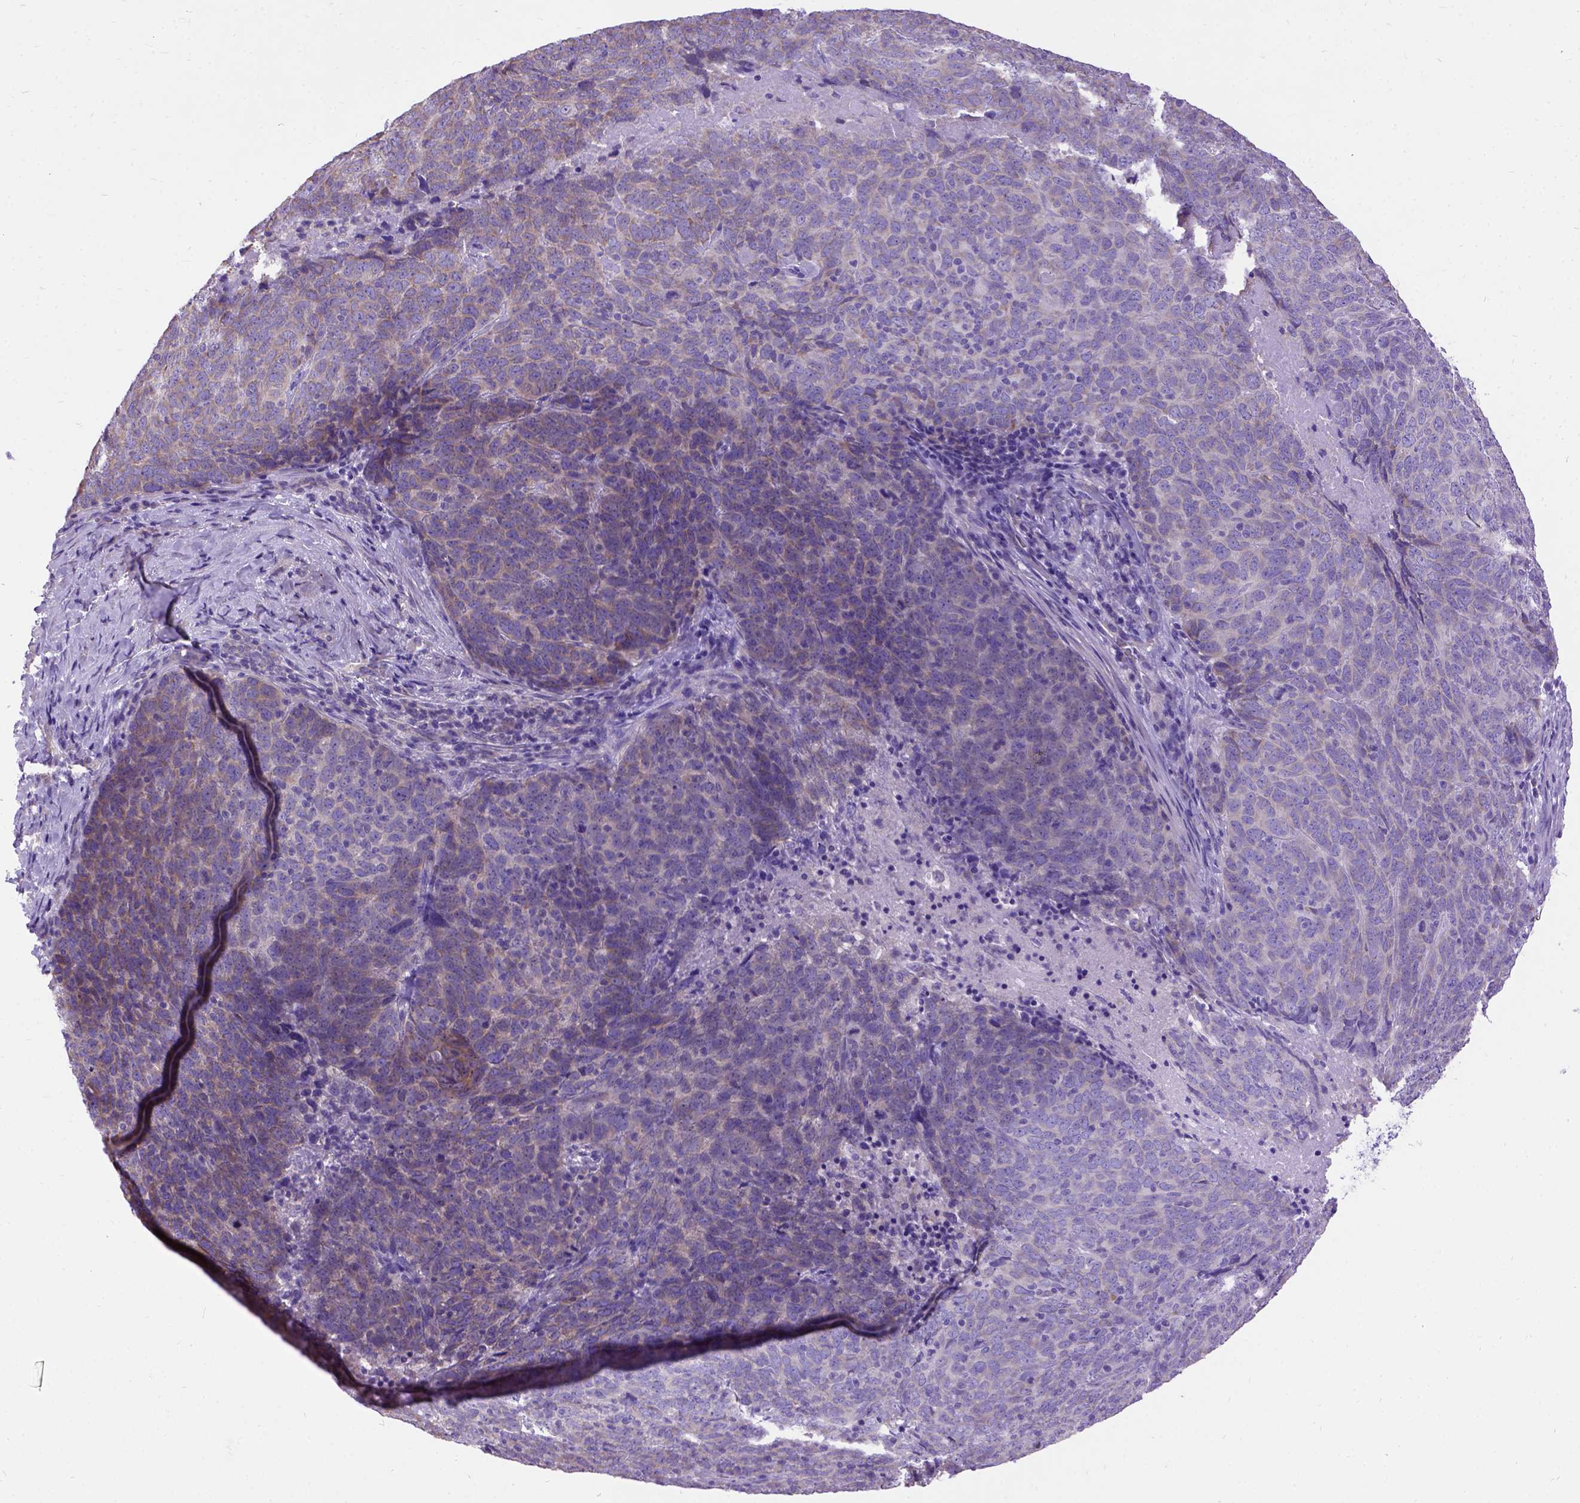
{"staining": {"intensity": "weak", "quantity": "25%-75%", "location": "cytoplasmic/membranous"}, "tissue": "skin cancer", "cell_type": "Tumor cells", "image_type": "cancer", "snomed": [{"axis": "morphology", "description": "Squamous cell carcinoma, NOS"}, {"axis": "topography", "description": "Skin"}, {"axis": "topography", "description": "Anal"}], "caption": "Immunohistochemistry (IHC) of human skin cancer exhibits low levels of weak cytoplasmic/membranous staining in approximately 25%-75% of tumor cells. (Brightfield microscopy of DAB IHC at high magnification).", "gene": "CFAP54", "patient": {"sex": "female", "age": 51}}